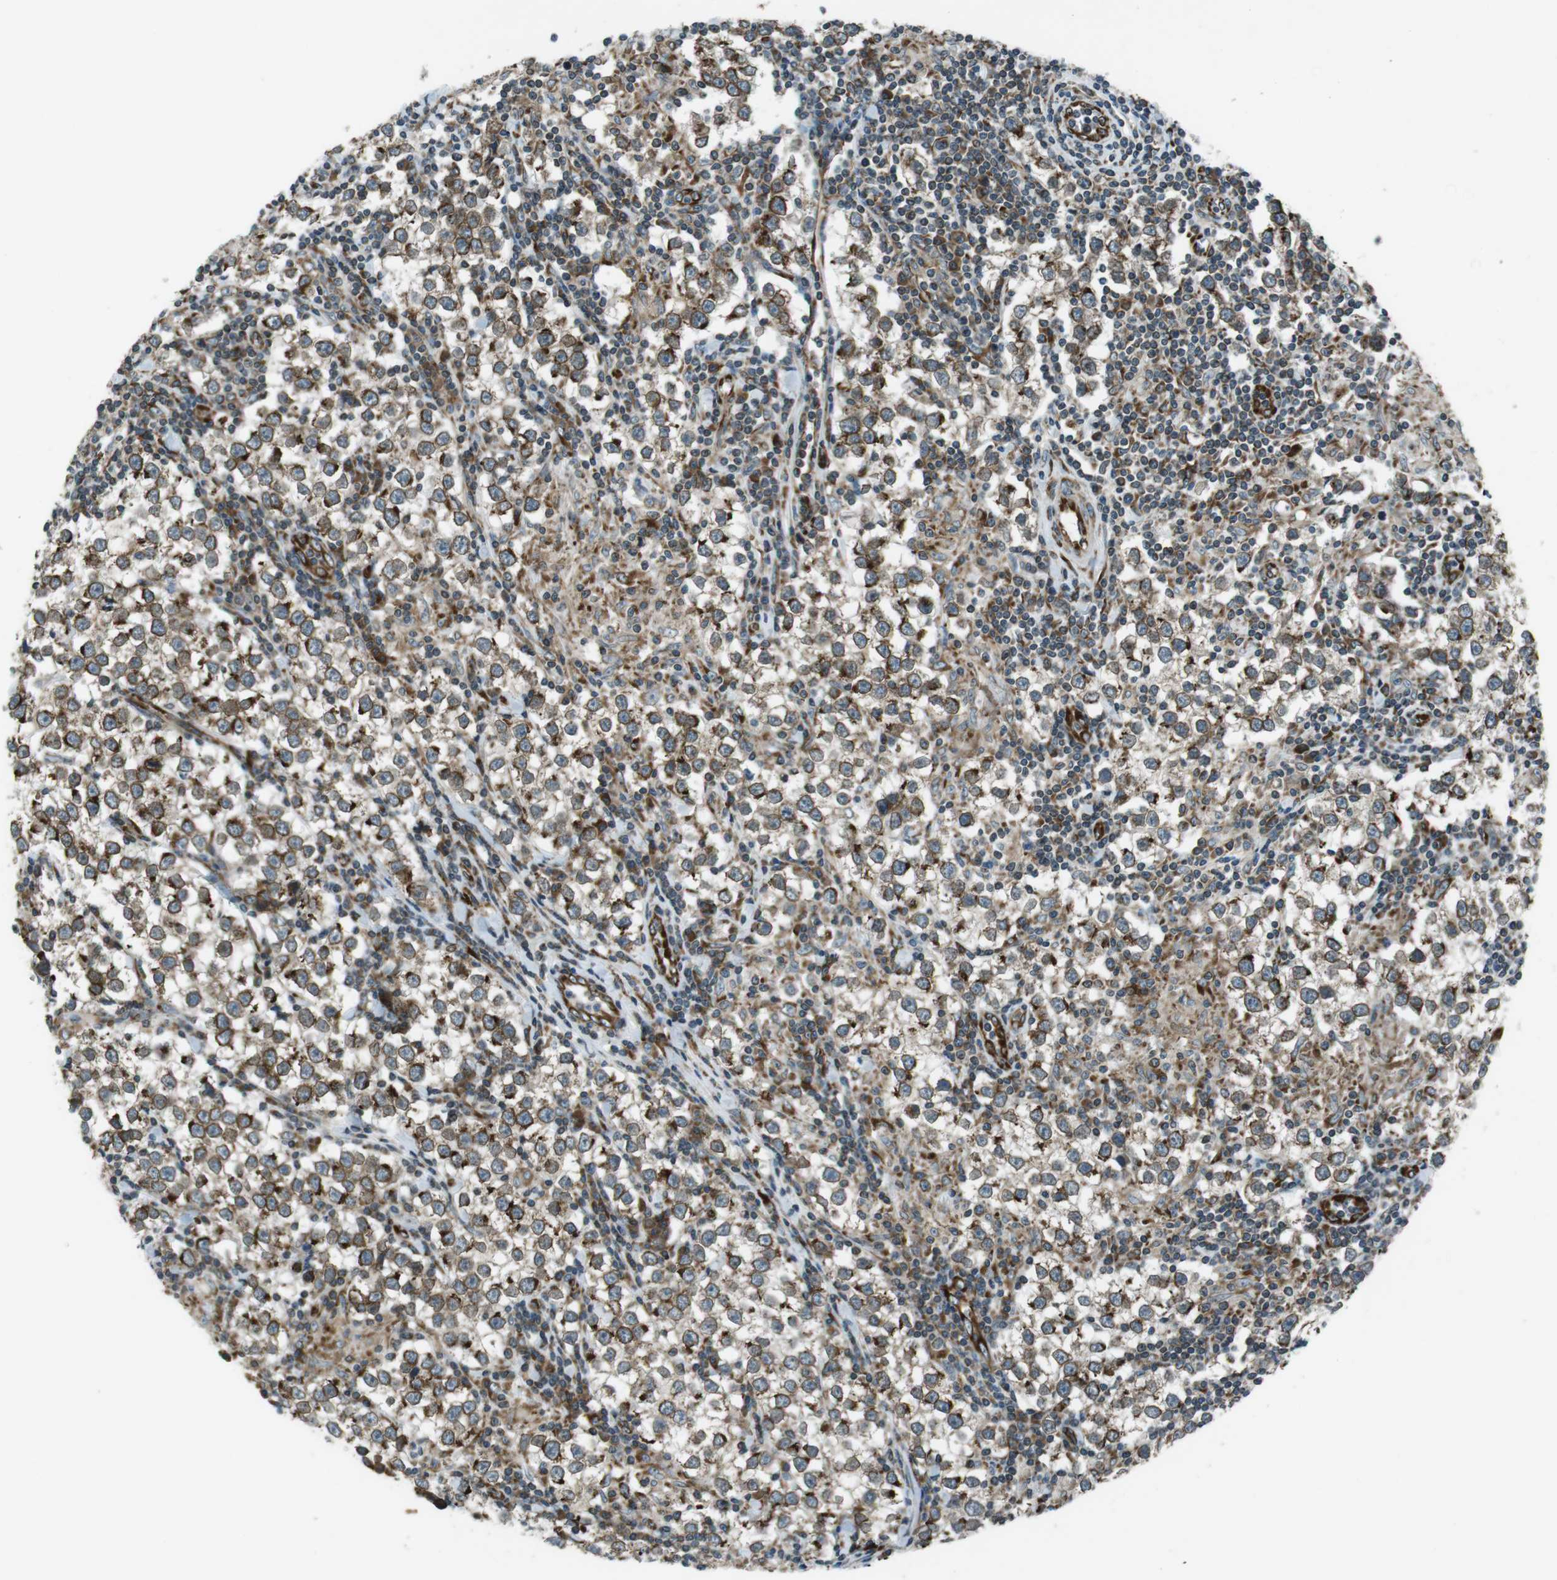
{"staining": {"intensity": "moderate", "quantity": ">75%", "location": "cytoplasmic/membranous"}, "tissue": "testis cancer", "cell_type": "Tumor cells", "image_type": "cancer", "snomed": [{"axis": "morphology", "description": "Seminoma, NOS"}, {"axis": "morphology", "description": "Carcinoma, Embryonal, NOS"}, {"axis": "topography", "description": "Testis"}], "caption": "Protein positivity by IHC exhibits moderate cytoplasmic/membranous expression in approximately >75% of tumor cells in testis cancer. The protein of interest is stained brown, and the nuclei are stained in blue (DAB IHC with brightfield microscopy, high magnification).", "gene": "KTN1", "patient": {"sex": "male", "age": 36}}